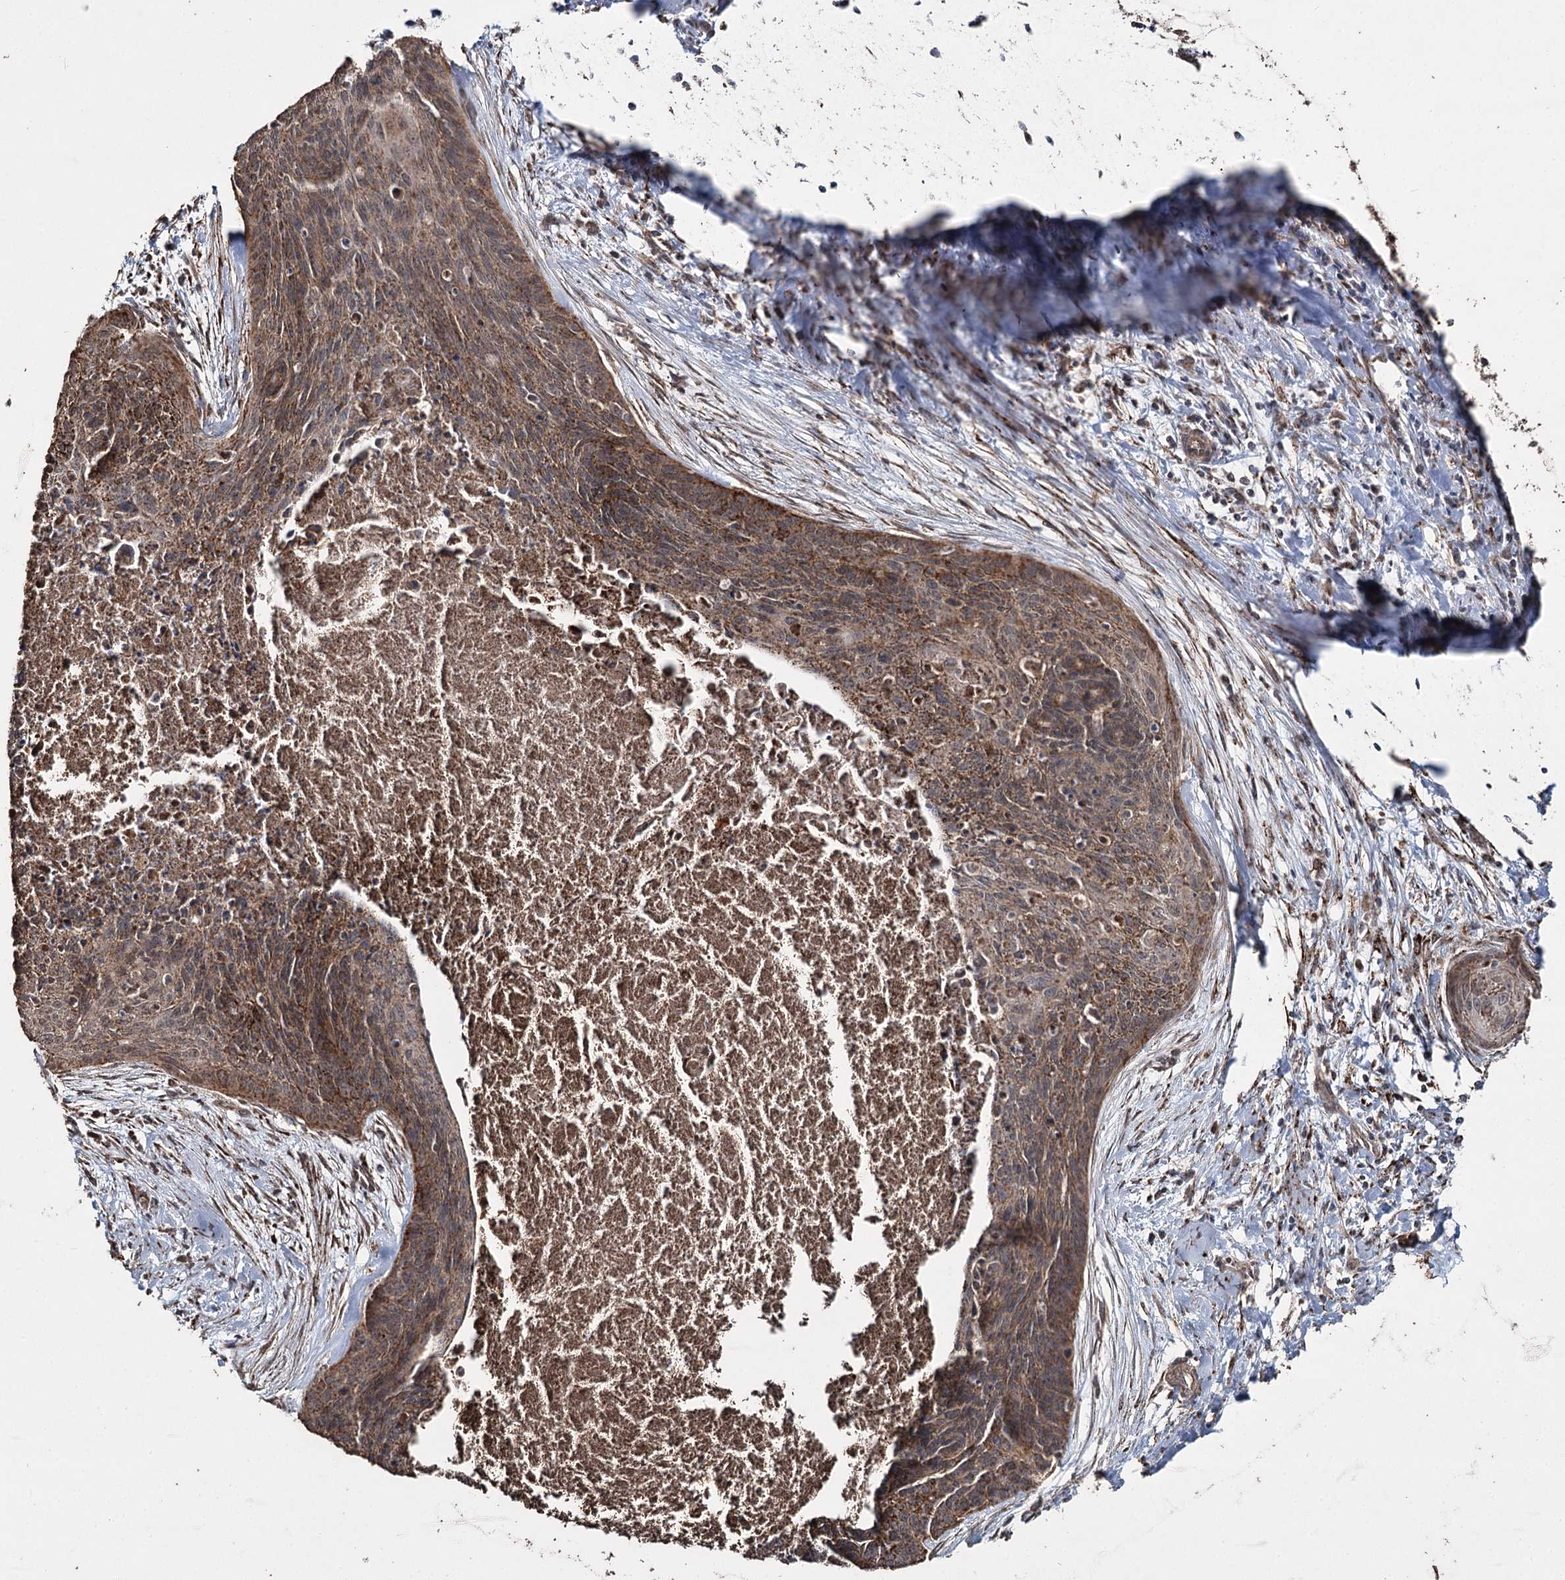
{"staining": {"intensity": "moderate", "quantity": ">75%", "location": "cytoplasmic/membranous"}, "tissue": "cervical cancer", "cell_type": "Tumor cells", "image_type": "cancer", "snomed": [{"axis": "morphology", "description": "Squamous cell carcinoma, NOS"}, {"axis": "topography", "description": "Cervix"}], "caption": "DAB (3,3'-diaminobenzidine) immunohistochemical staining of cervical cancer (squamous cell carcinoma) demonstrates moderate cytoplasmic/membranous protein expression in about >75% of tumor cells.", "gene": "SLF2", "patient": {"sex": "female", "age": 55}}